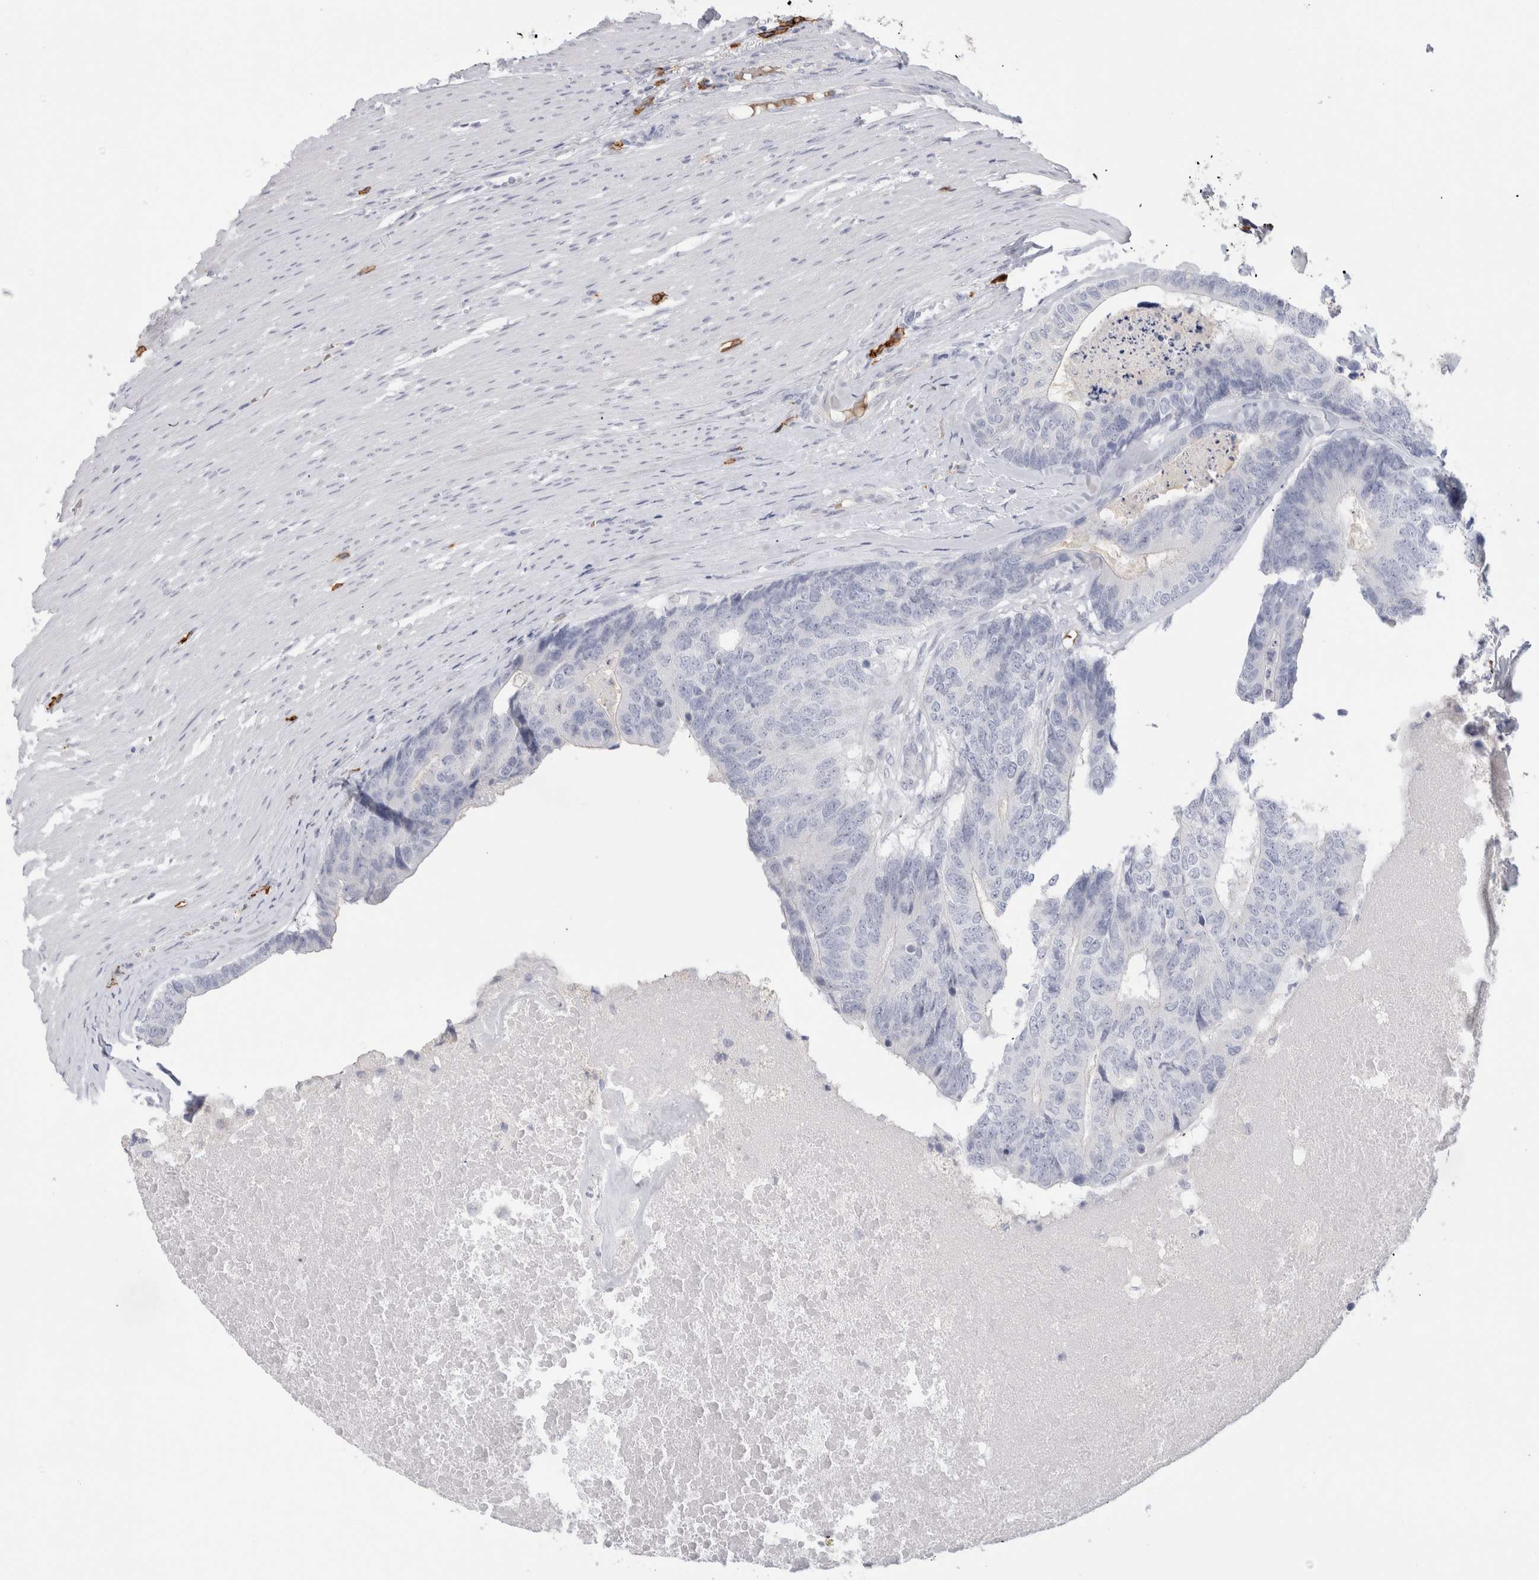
{"staining": {"intensity": "negative", "quantity": "none", "location": "none"}, "tissue": "colorectal cancer", "cell_type": "Tumor cells", "image_type": "cancer", "snomed": [{"axis": "morphology", "description": "Adenocarcinoma, NOS"}, {"axis": "topography", "description": "Colon"}], "caption": "Photomicrograph shows no protein expression in tumor cells of colorectal cancer (adenocarcinoma) tissue.", "gene": "CD38", "patient": {"sex": "female", "age": 67}}